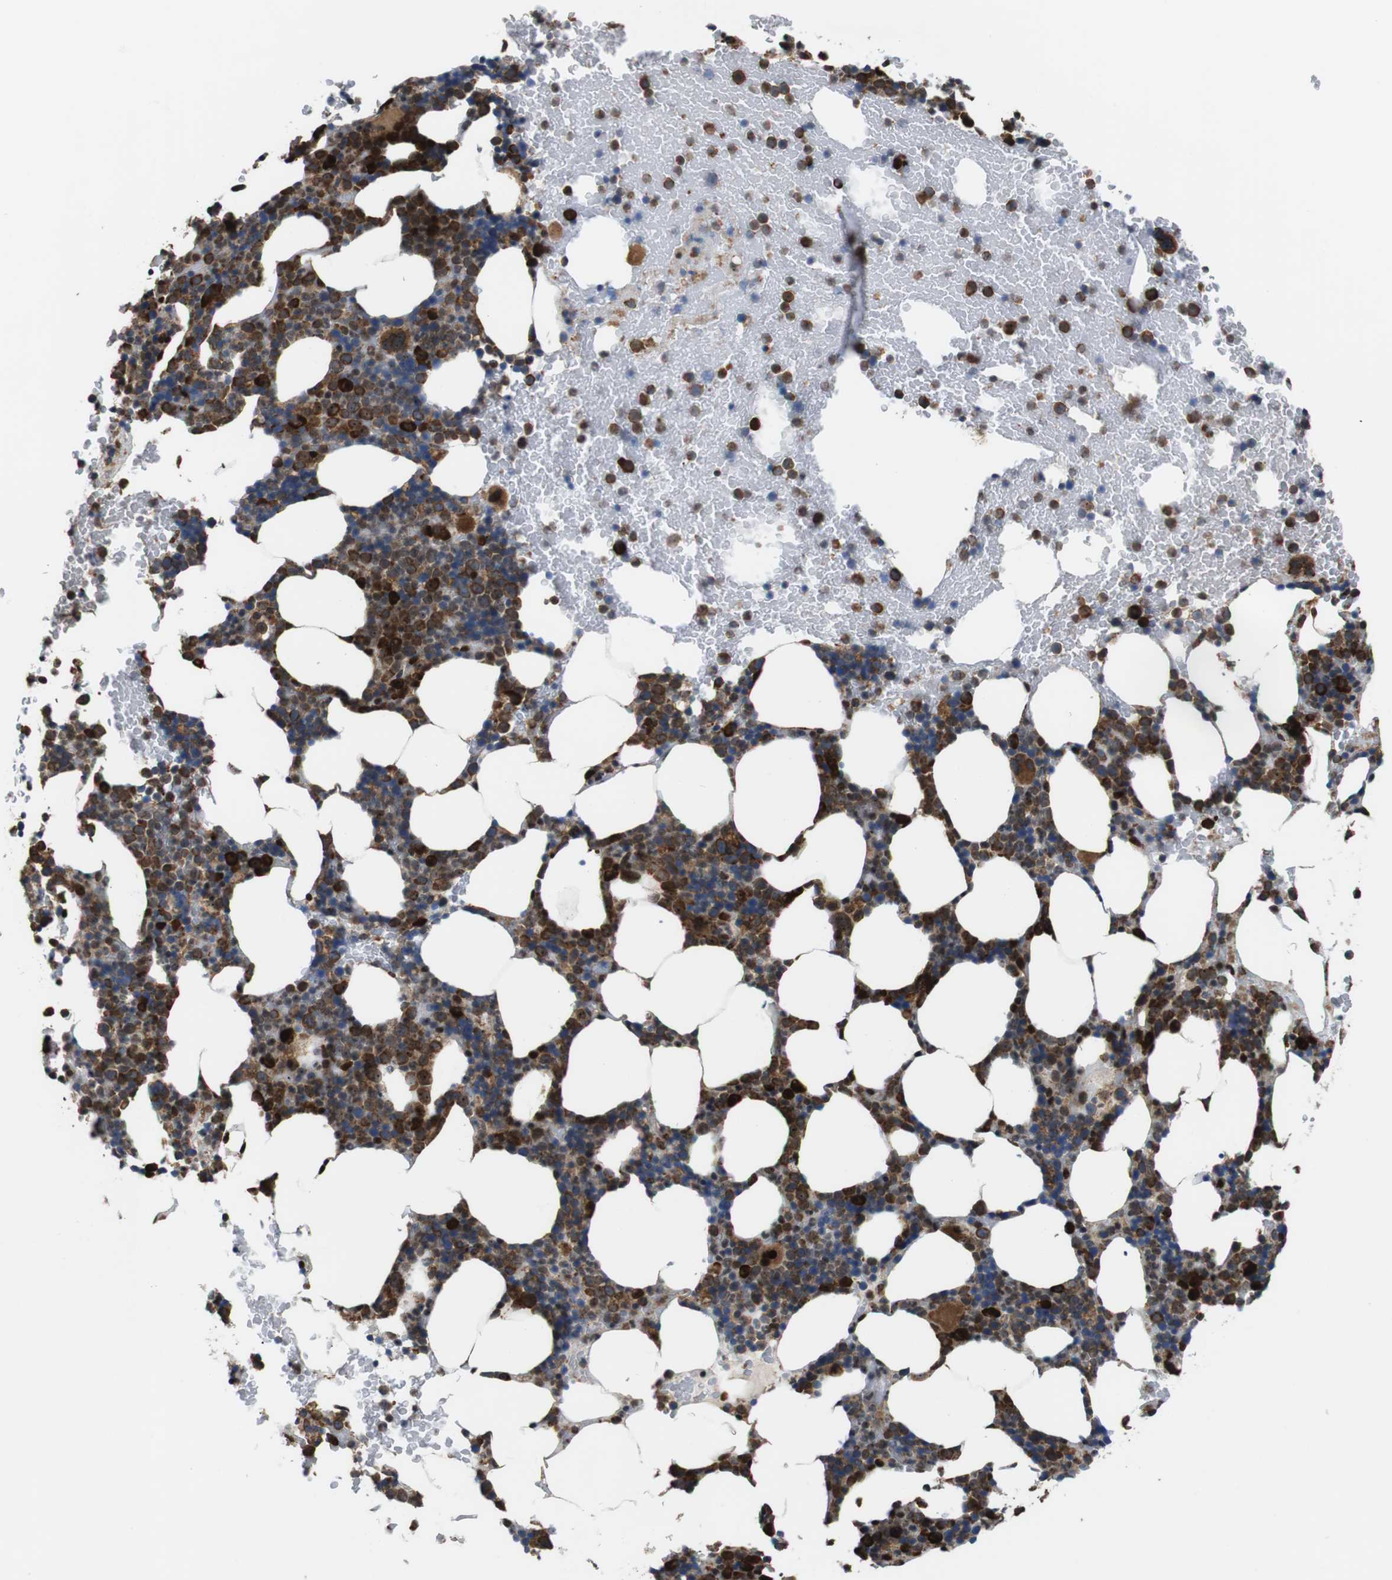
{"staining": {"intensity": "strong", "quantity": "25%-75%", "location": "cytoplasmic/membranous,nuclear"}, "tissue": "bone marrow", "cell_type": "Hematopoietic cells", "image_type": "normal", "snomed": [{"axis": "morphology", "description": "Normal tissue, NOS"}, {"axis": "morphology", "description": "Inflammation, NOS"}, {"axis": "topography", "description": "Bone marrow"}], "caption": "Immunohistochemical staining of benign human bone marrow demonstrates 25%-75% levels of strong cytoplasmic/membranous,nuclear protein staining in approximately 25%-75% of hematopoietic cells.", "gene": "UGGT1", "patient": {"sex": "female", "age": 70}}